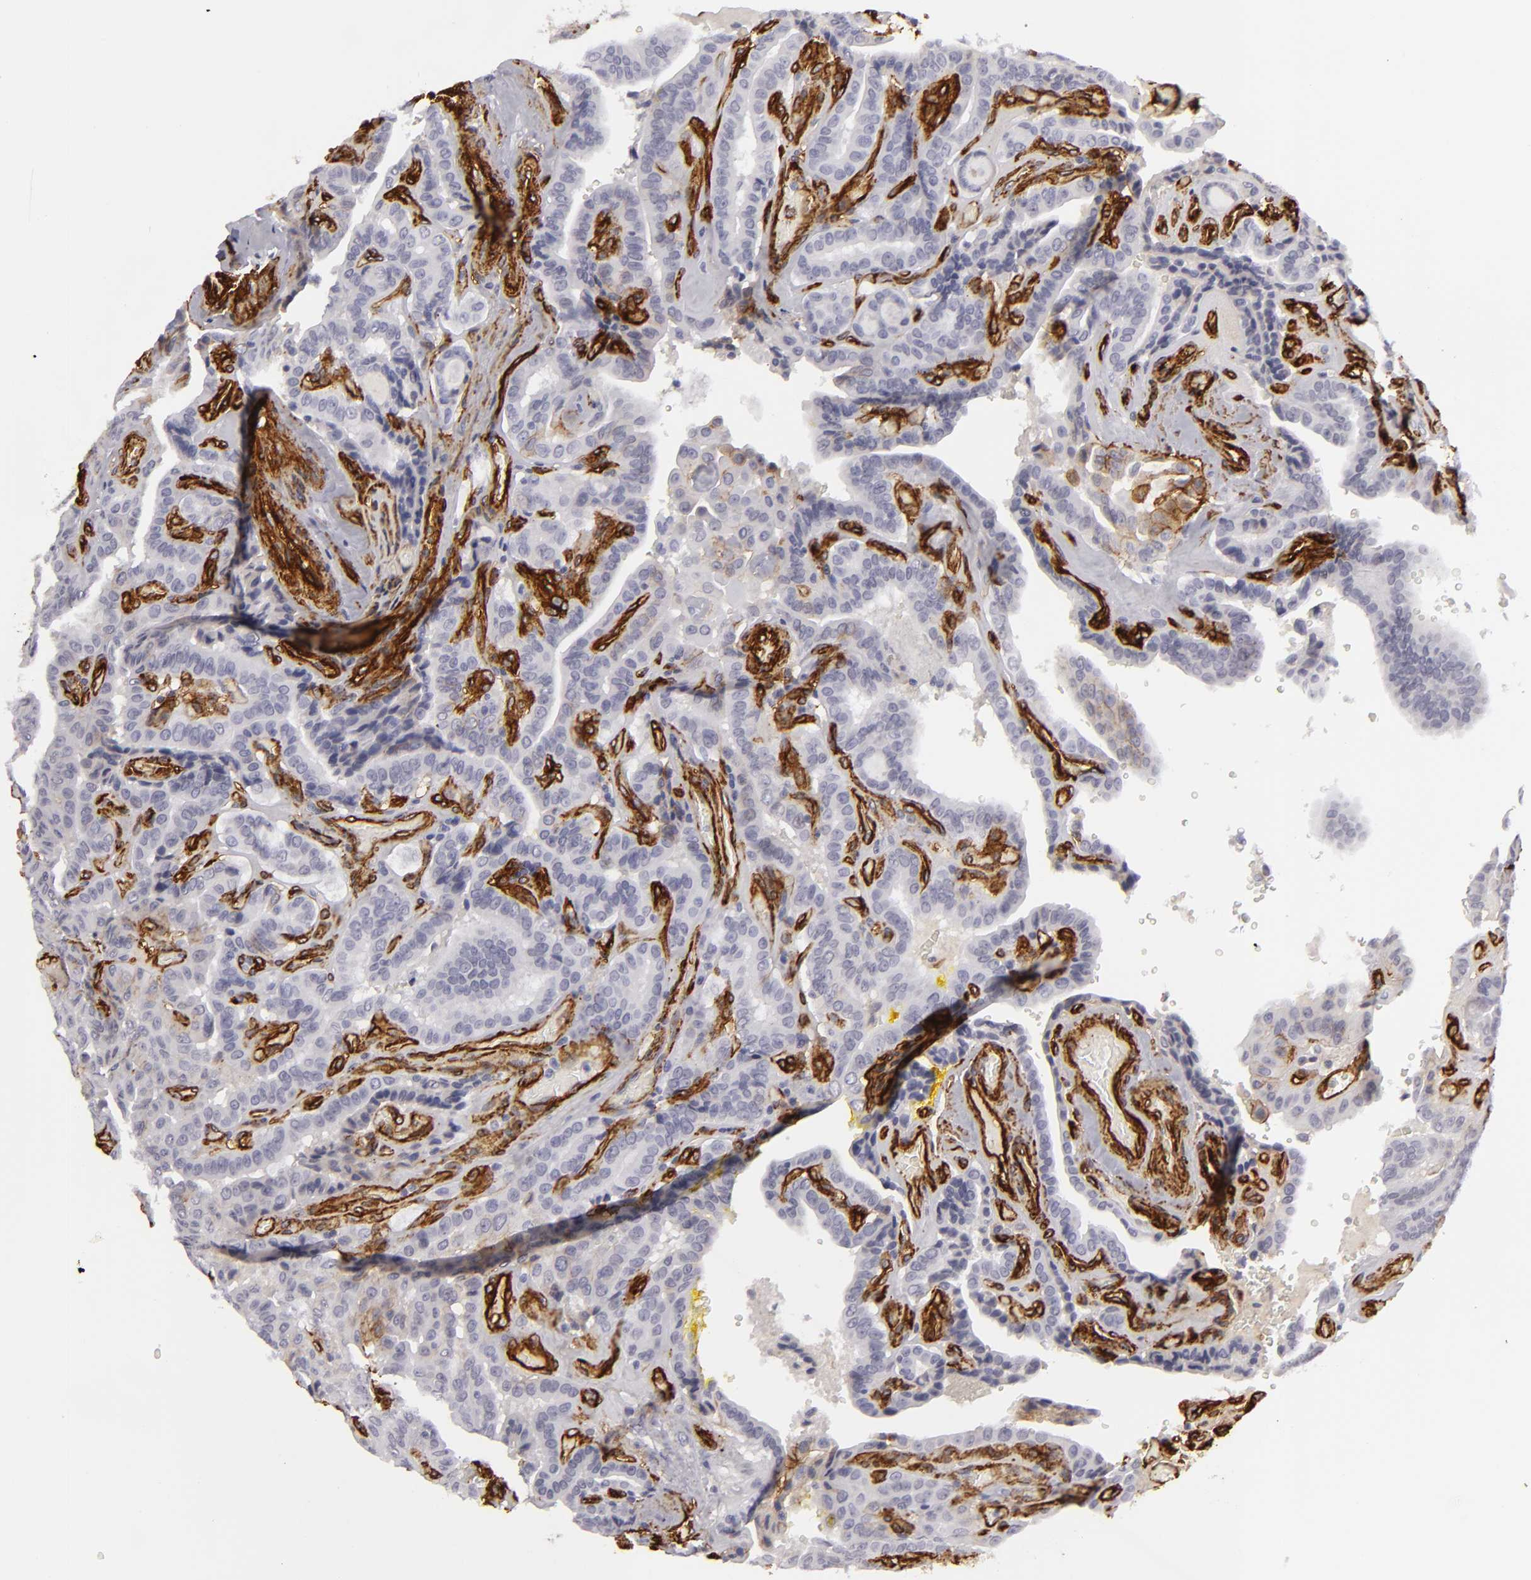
{"staining": {"intensity": "negative", "quantity": "none", "location": "none"}, "tissue": "thyroid cancer", "cell_type": "Tumor cells", "image_type": "cancer", "snomed": [{"axis": "morphology", "description": "Papillary adenocarcinoma, NOS"}, {"axis": "topography", "description": "Thyroid gland"}], "caption": "Immunohistochemical staining of human thyroid cancer (papillary adenocarcinoma) reveals no significant positivity in tumor cells.", "gene": "MCAM", "patient": {"sex": "male", "age": 87}}